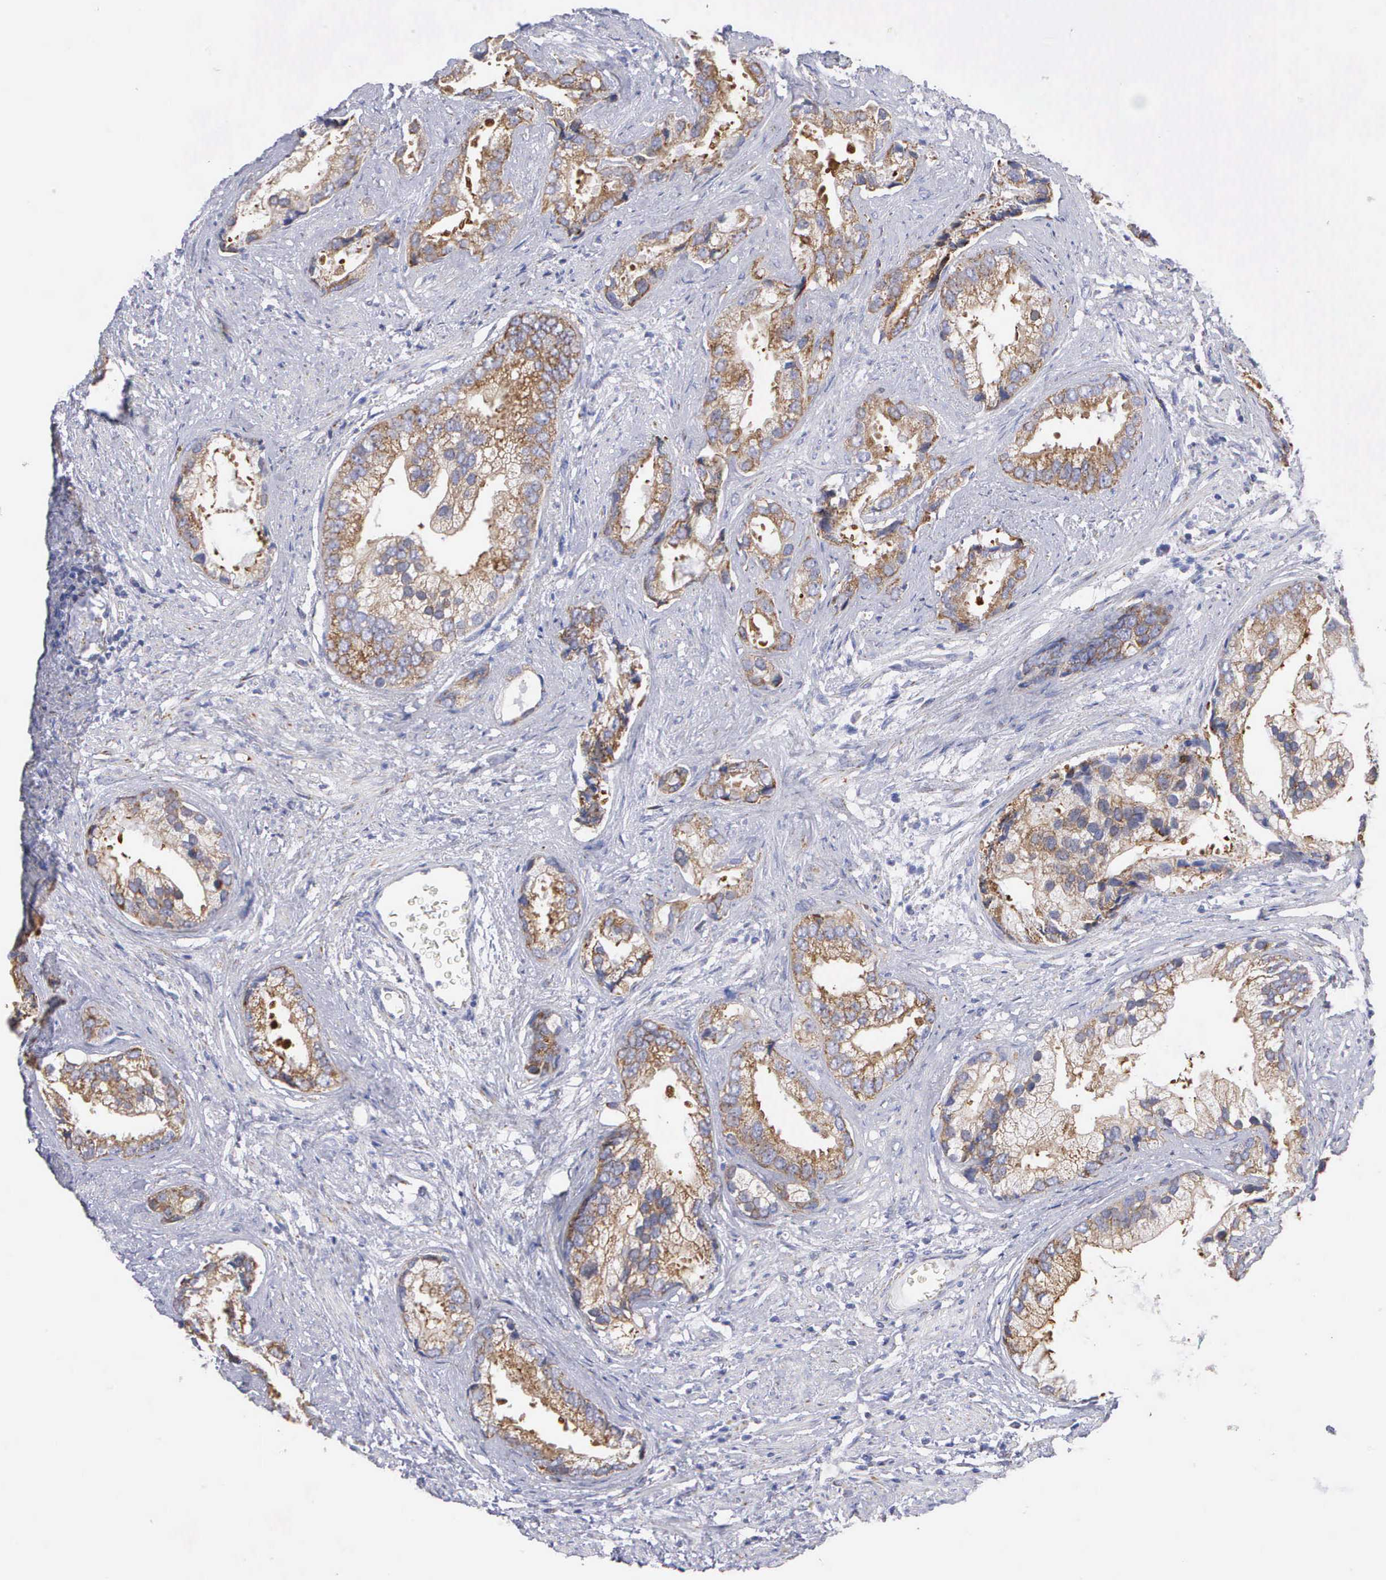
{"staining": {"intensity": "moderate", "quantity": ">75%", "location": "cytoplasmic/membranous"}, "tissue": "prostate cancer", "cell_type": "Tumor cells", "image_type": "cancer", "snomed": [{"axis": "morphology", "description": "Adenocarcinoma, Medium grade"}, {"axis": "topography", "description": "Prostate"}], "caption": "Immunohistochemistry (DAB (3,3'-diaminobenzidine)) staining of human prostate medium-grade adenocarcinoma displays moderate cytoplasmic/membranous protein positivity in approximately >75% of tumor cells. Ihc stains the protein of interest in brown and the nuclei are stained blue.", "gene": "APOOL", "patient": {"sex": "male", "age": 65}}